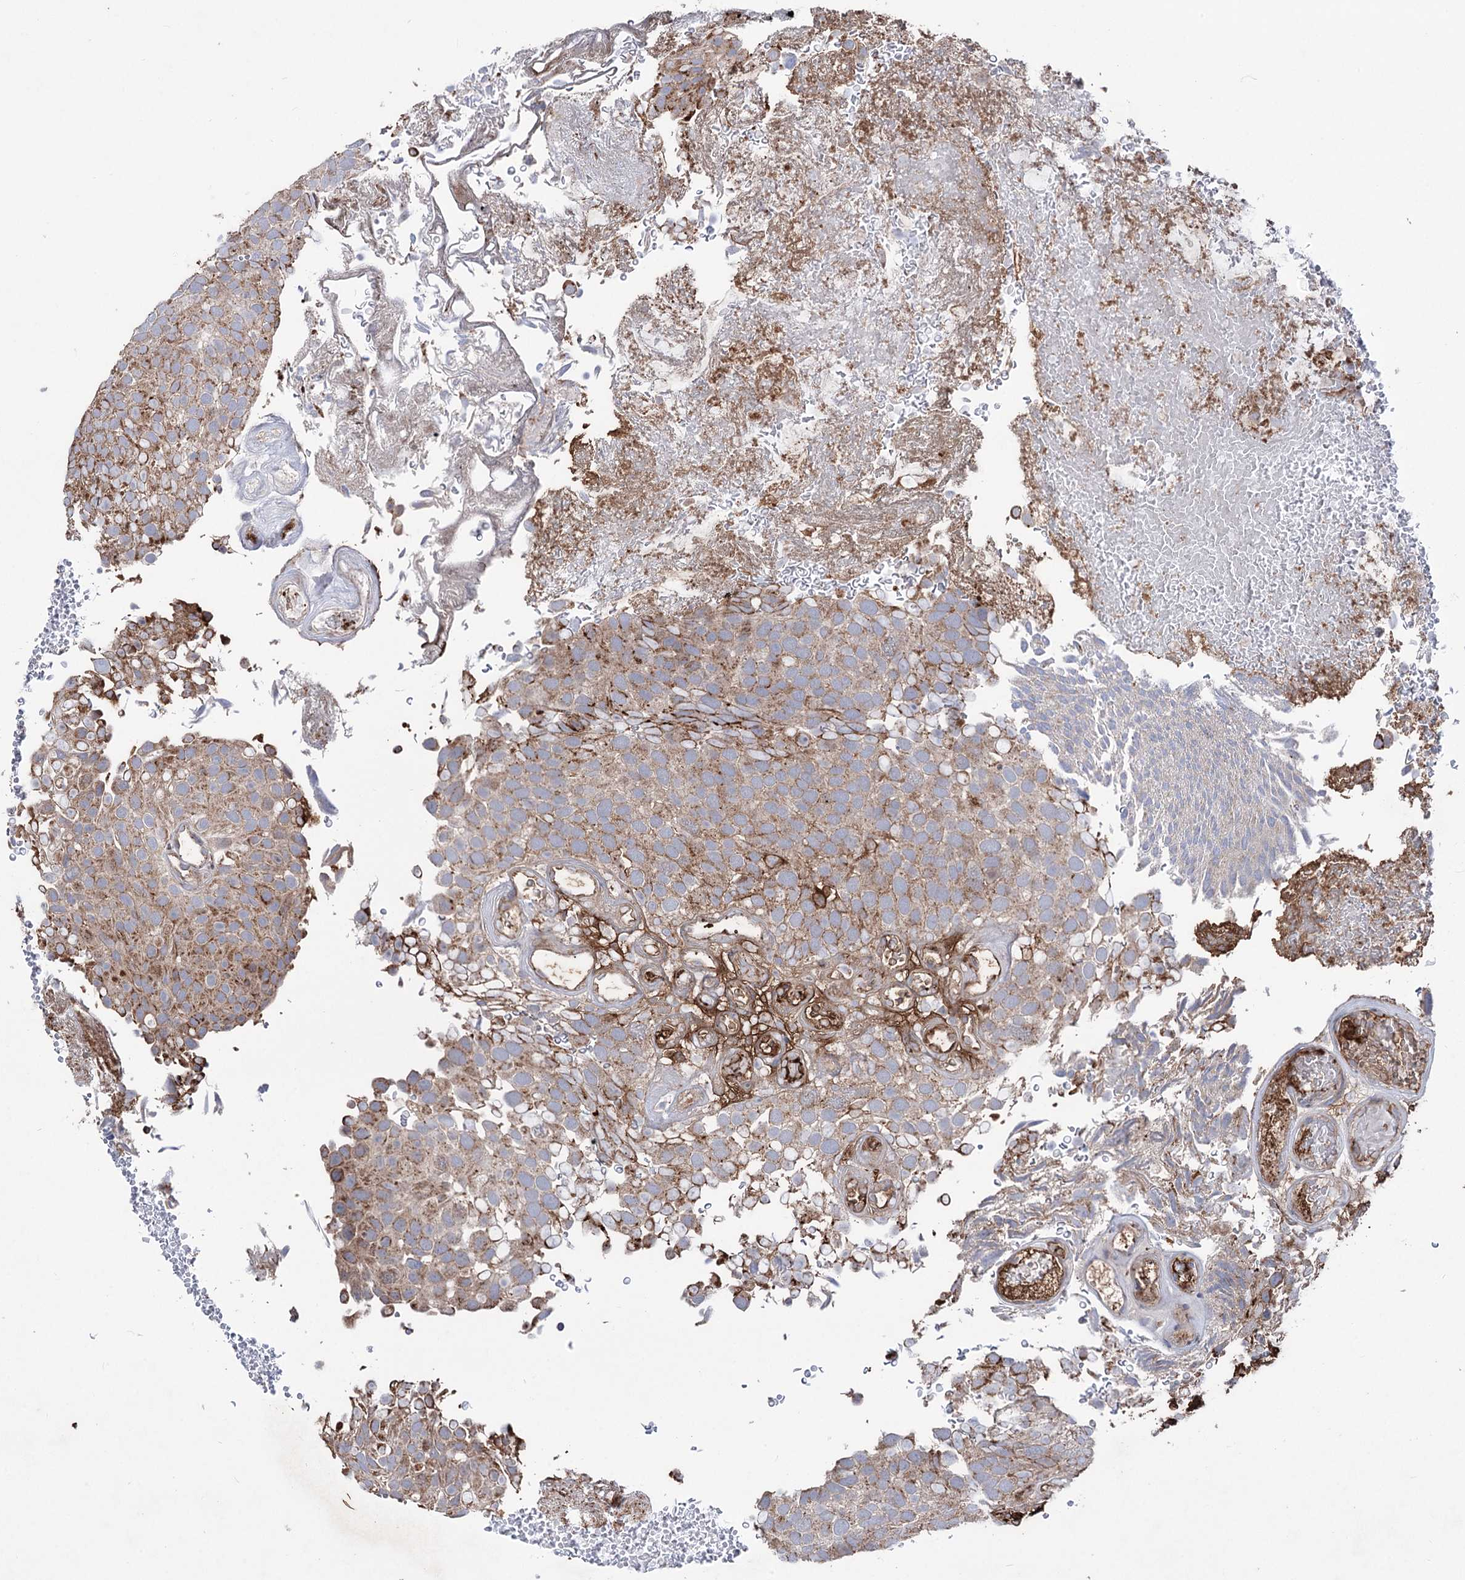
{"staining": {"intensity": "moderate", "quantity": "25%-75%", "location": "cytoplasmic/membranous"}, "tissue": "urothelial cancer", "cell_type": "Tumor cells", "image_type": "cancer", "snomed": [{"axis": "morphology", "description": "Urothelial carcinoma, Low grade"}, {"axis": "topography", "description": "Urinary bladder"}], "caption": "Immunohistochemical staining of human urothelial carcinoma (low-grade) shows moderate cytoplasmic/membranous protein expression in about 25%-75% of tumor cells.", "gene": "ARHGAP20", "patient": {"sex": "male", "age": 78}}